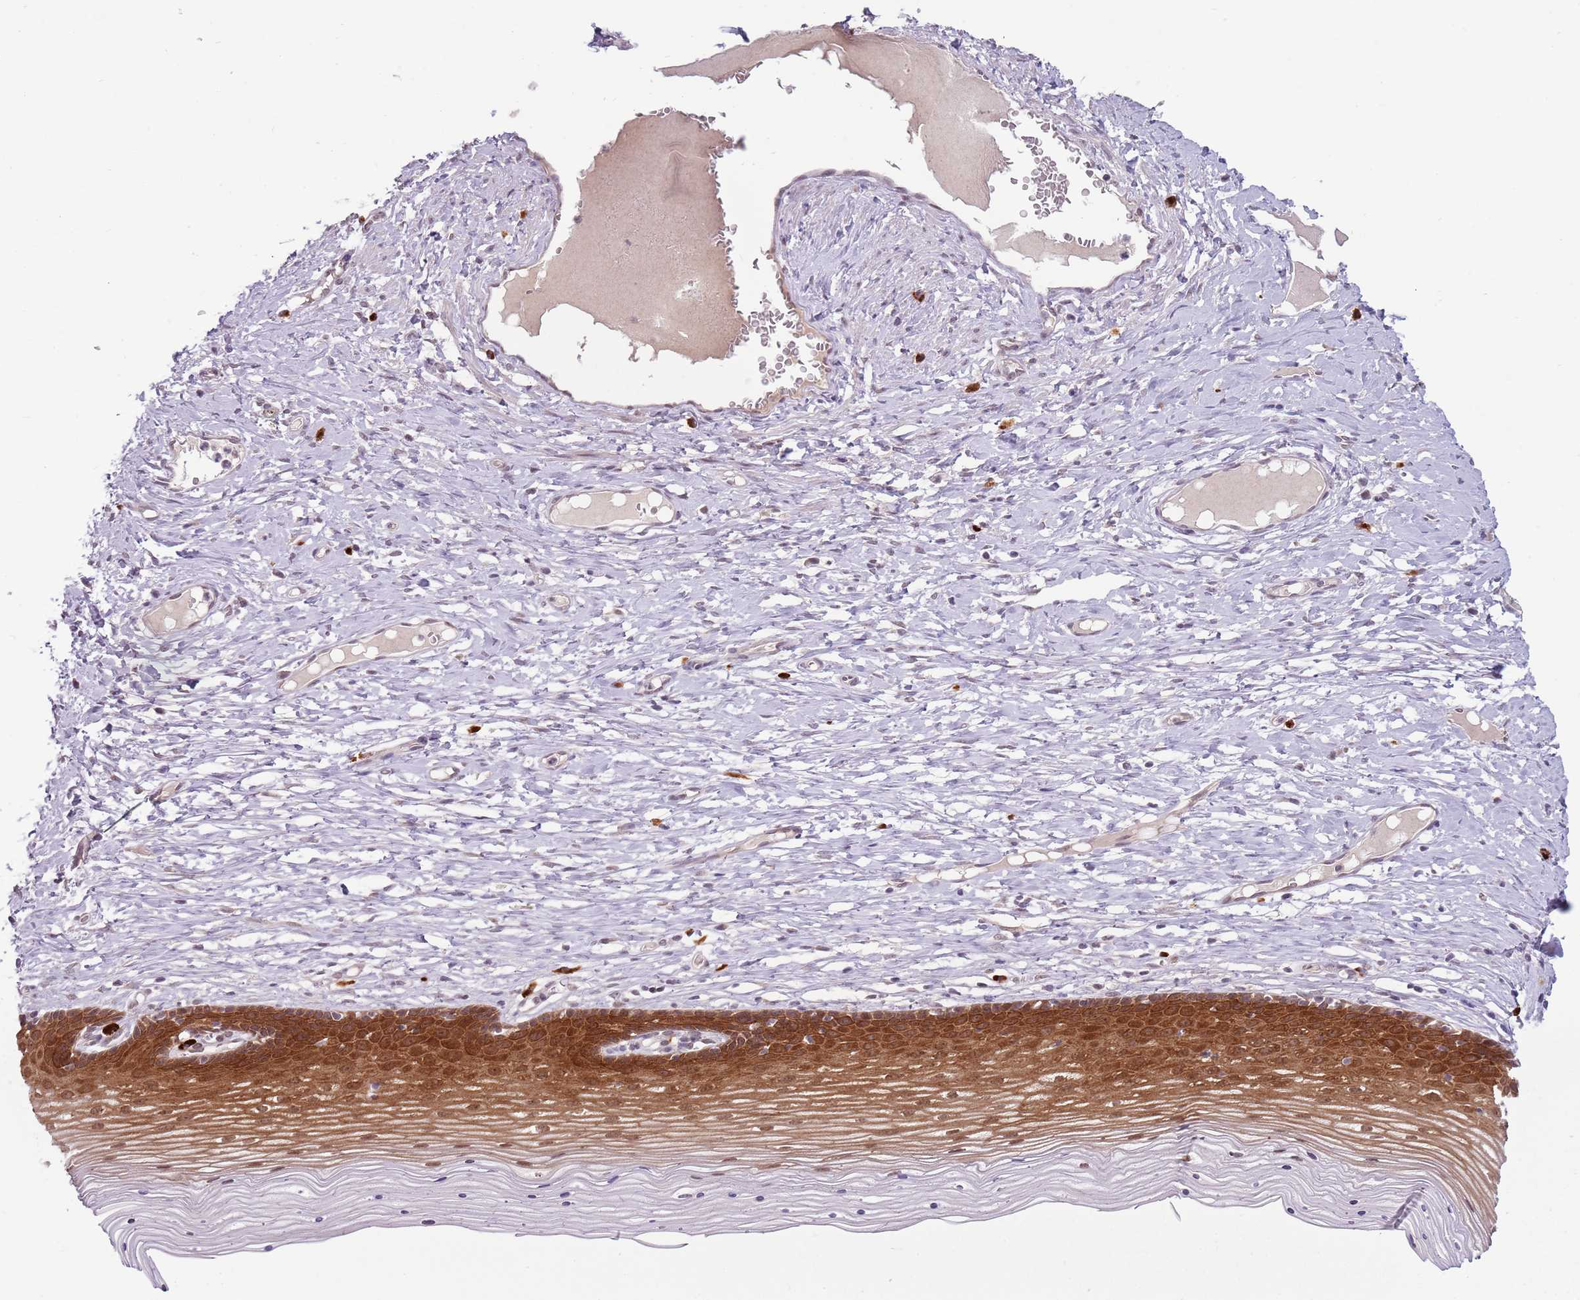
{"staining": {"intensity": "weak", "quantity": "25%-75%", "location": "nuclear"}, "tissue": "cervix", "cell_type": "Glandular cells", "image_type": "normal", "snomed": [{"axis": "morphology", "description": "Normal tissue, NOS"}, {"axis": "topography", "description": "Cervix"}], "caption": "Benign cervix displays weak nuclear staining in approximately 25%-75% of glandular cells, visualized by immunohistochemistry.", "gene": "FAM120AOS", "patient": {"sex": "female", "age": 42}}